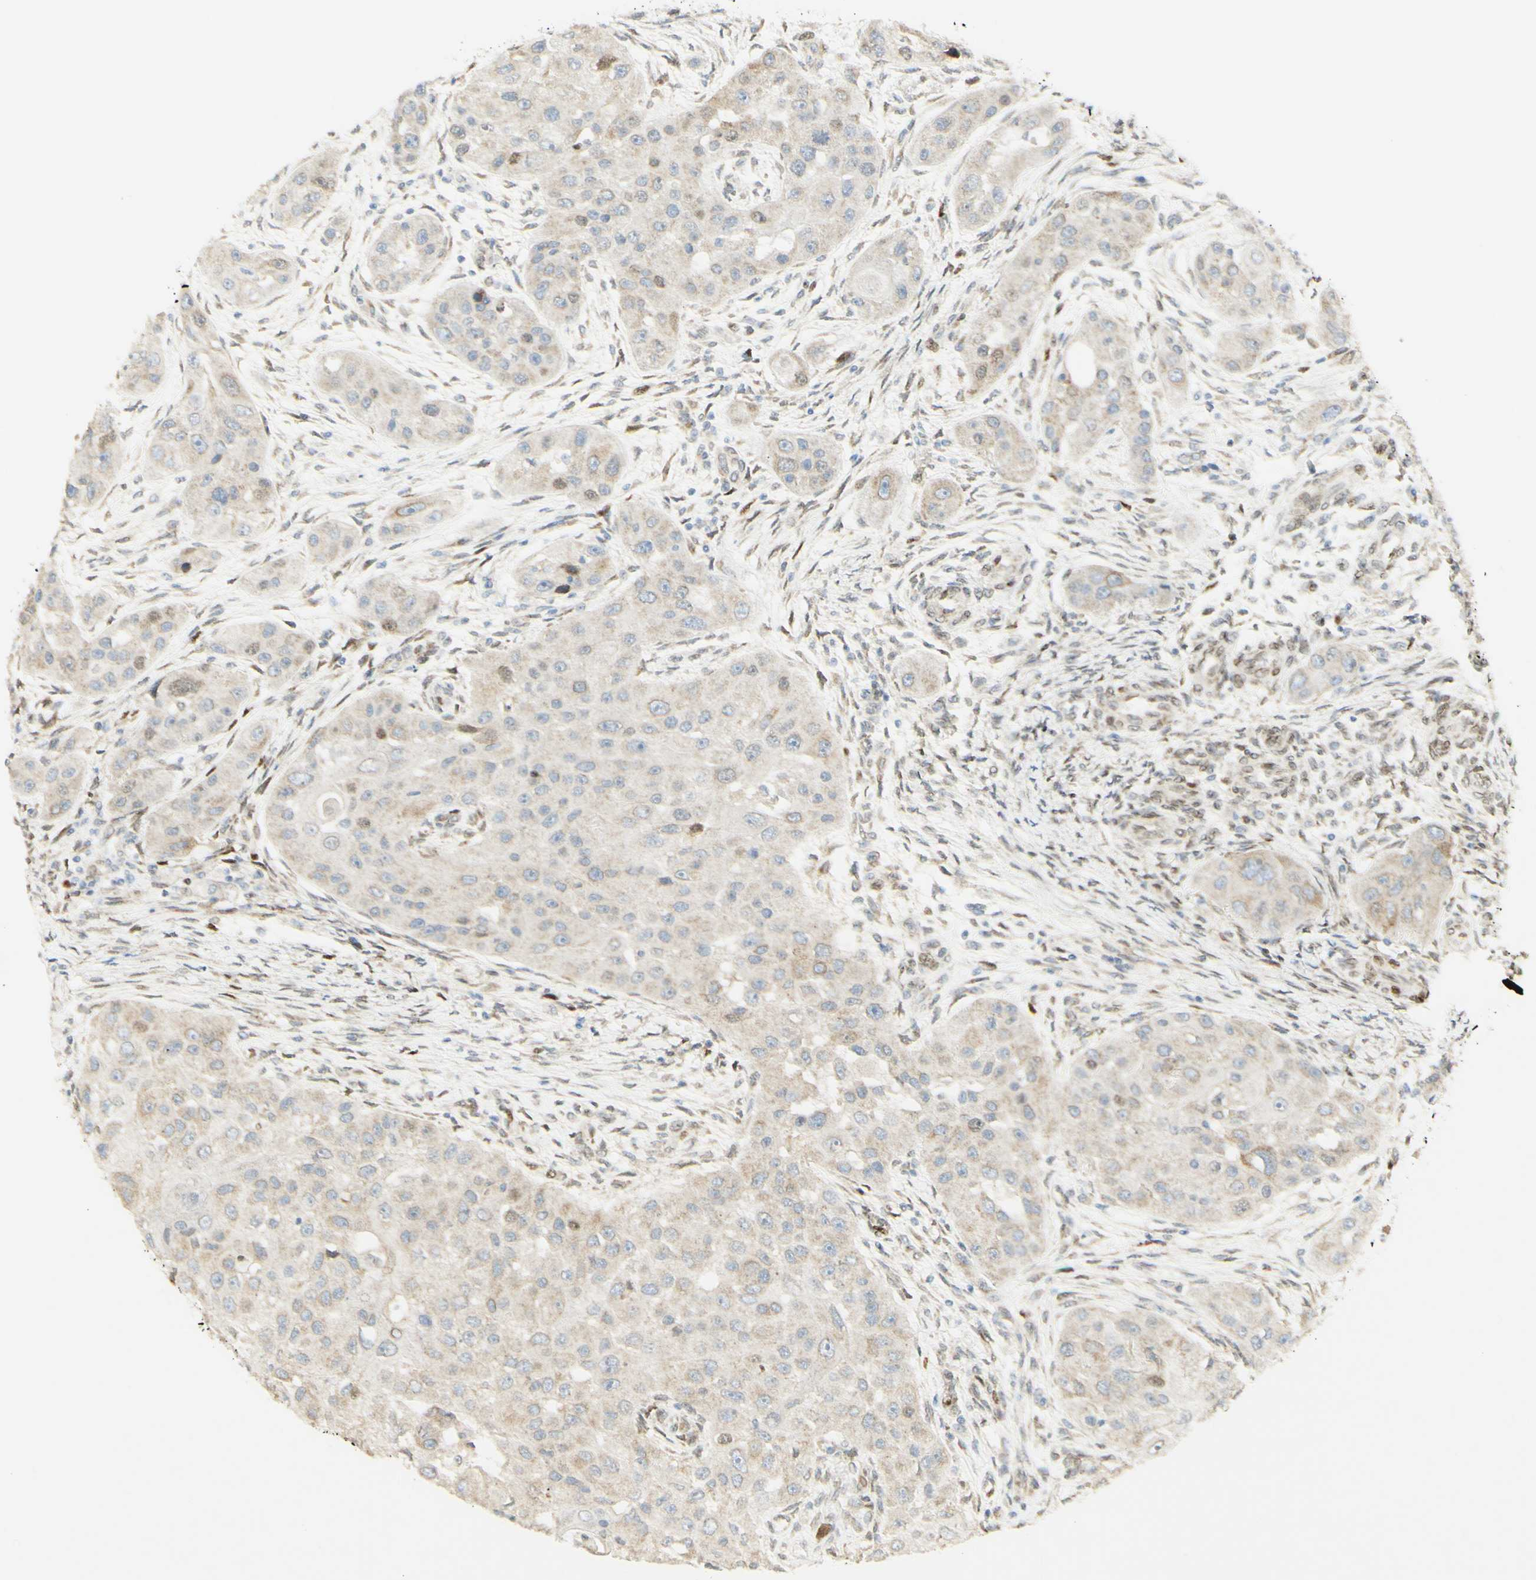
{"staining": {"intensity": "weak", "quantity": "<25%", "location": "cytoplasmic/membranous"}, "tissue": "head and neck cancer", "cell_type": "Tumor cells", "image_type": "cancer", "snomed": [{"axis": "morphology", "description": "Normal tissue, NOS"}, {"axis": "morphology", "description": "Squamous cell carcinoma, NOS"}, {"axis": "topography", "description": "Skeletal muscle"}, {"axis": "topography", "description": "Head-Neck"}], "caption": "Micrograph shows no protein staining in tumor cells of head and neck squamous cell carcinoma tissue.", "gene": "E2F1", "patient": {"sex": "male", "age": 51}}